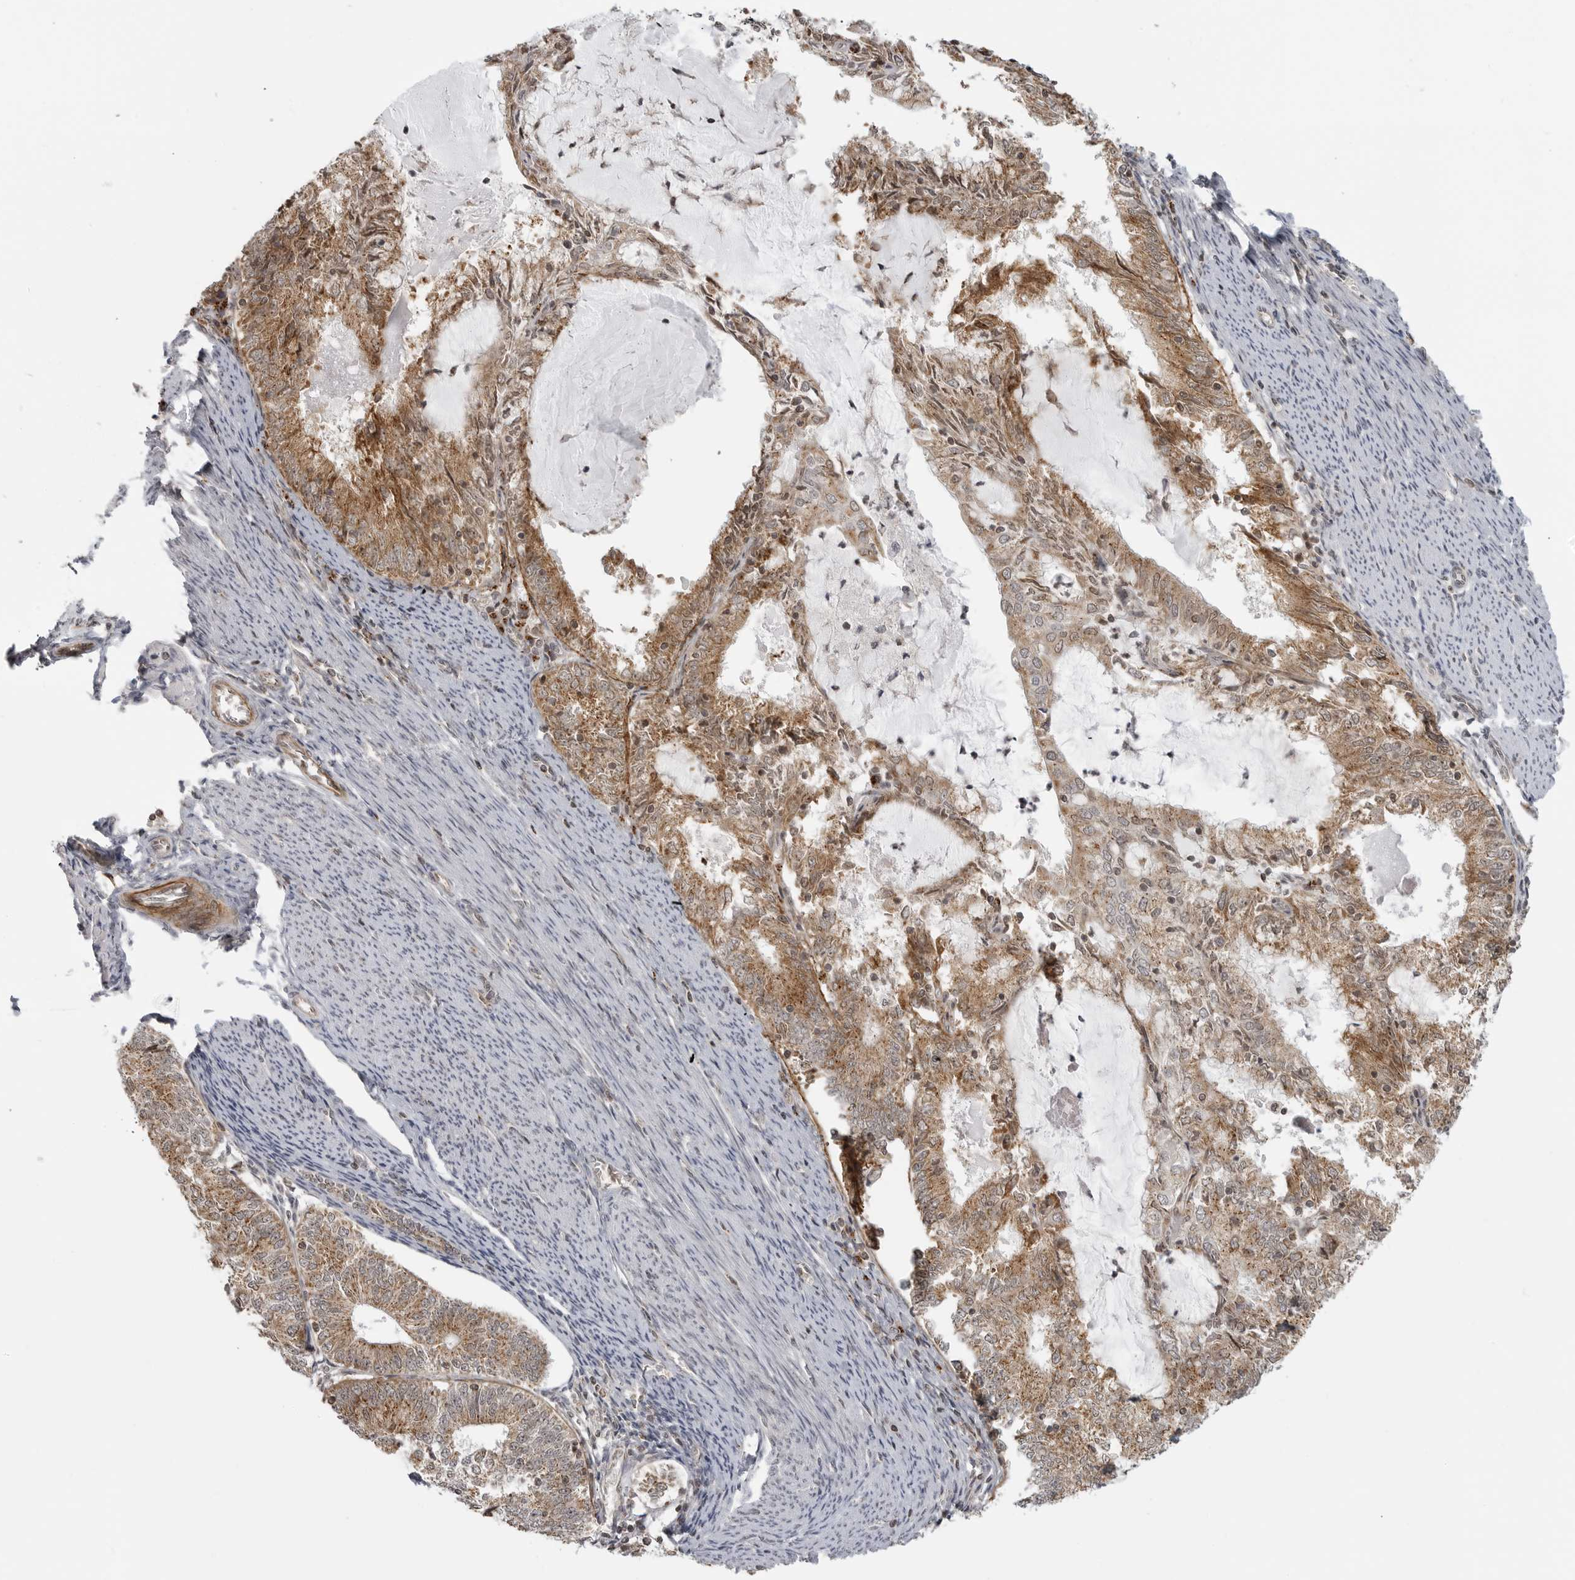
{"staining": {"intensity": "moderate", "quantity": ">75%", "location": "cytoplasmic/membranous"}, "tissue": "endometrial cancer", "cell_type": "Tumor cells", "image_type": "cancer", "snomed": [{"axis": "morphology", "description": "Adenocarcinoma, NOS"}, {"axis": "topography", "description": "Endometrium"}], "caption": "This micrograph reveals adenocarcinoma (endometrial) stained with immunohistochemistry (IHC) to label a protein in brown. The cytoplasmic/membranous of tumor cells show moderate positivity for the protein. Nuclei are counter-stained blue.", "gene": "COPA", "patient": {"sex": "female", "age": 57}}